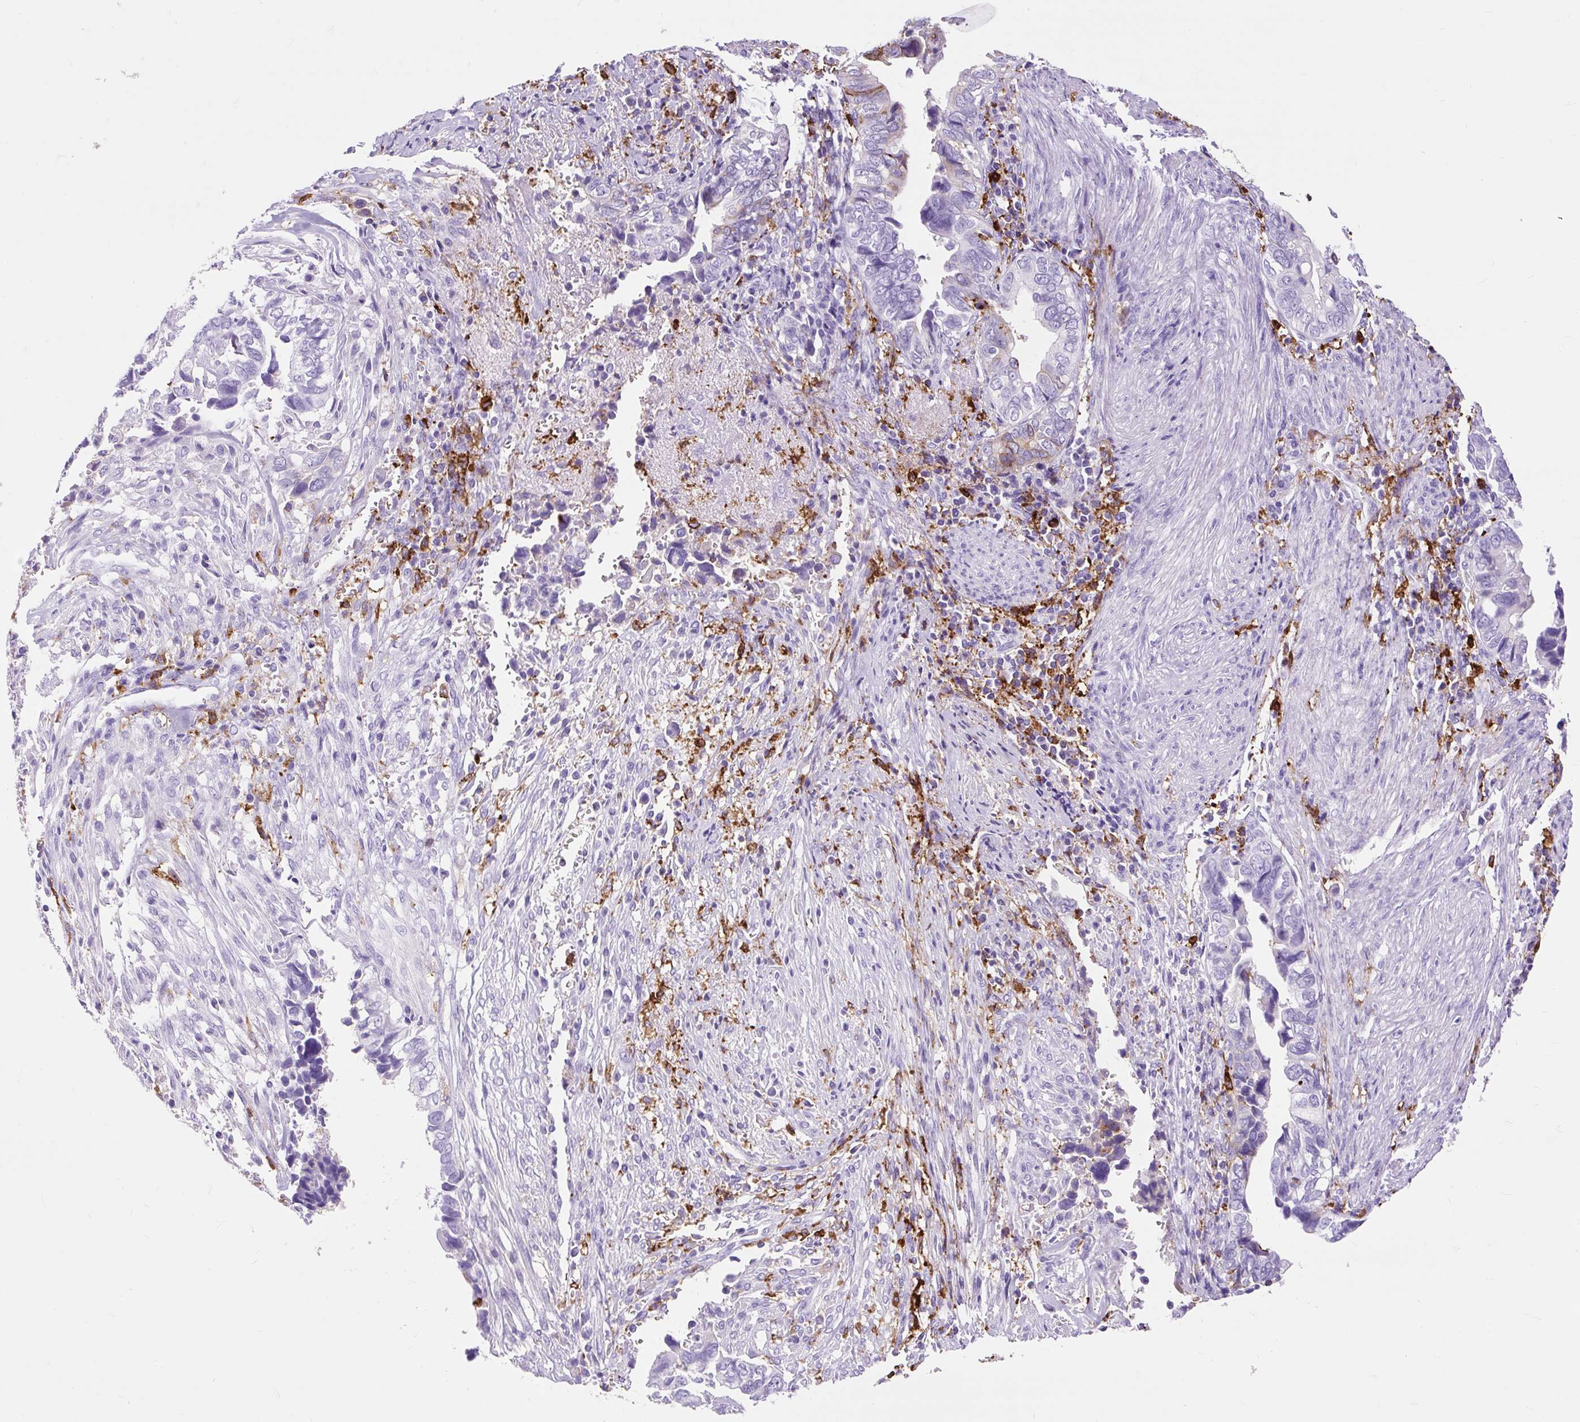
{"staining": {"intensity": "negative", "quantity": "none", "location": "none"}, "tissue": "liver cancer", "cell_type": "Tumor cells", "image_type": "cancer", "snomed": [{"axis": "morphology", "description": "Cholangiocarcinoma"}, {"axis": "topography", "description": "Liver"}], "caption": "This is a photomicrograph of immunohistochemistry (IHC) staining of liver cancer, which shows no positivity in tumor cells.", "gene": "HLA-DRA", "patient": {"sex": "female", "age": 79}}